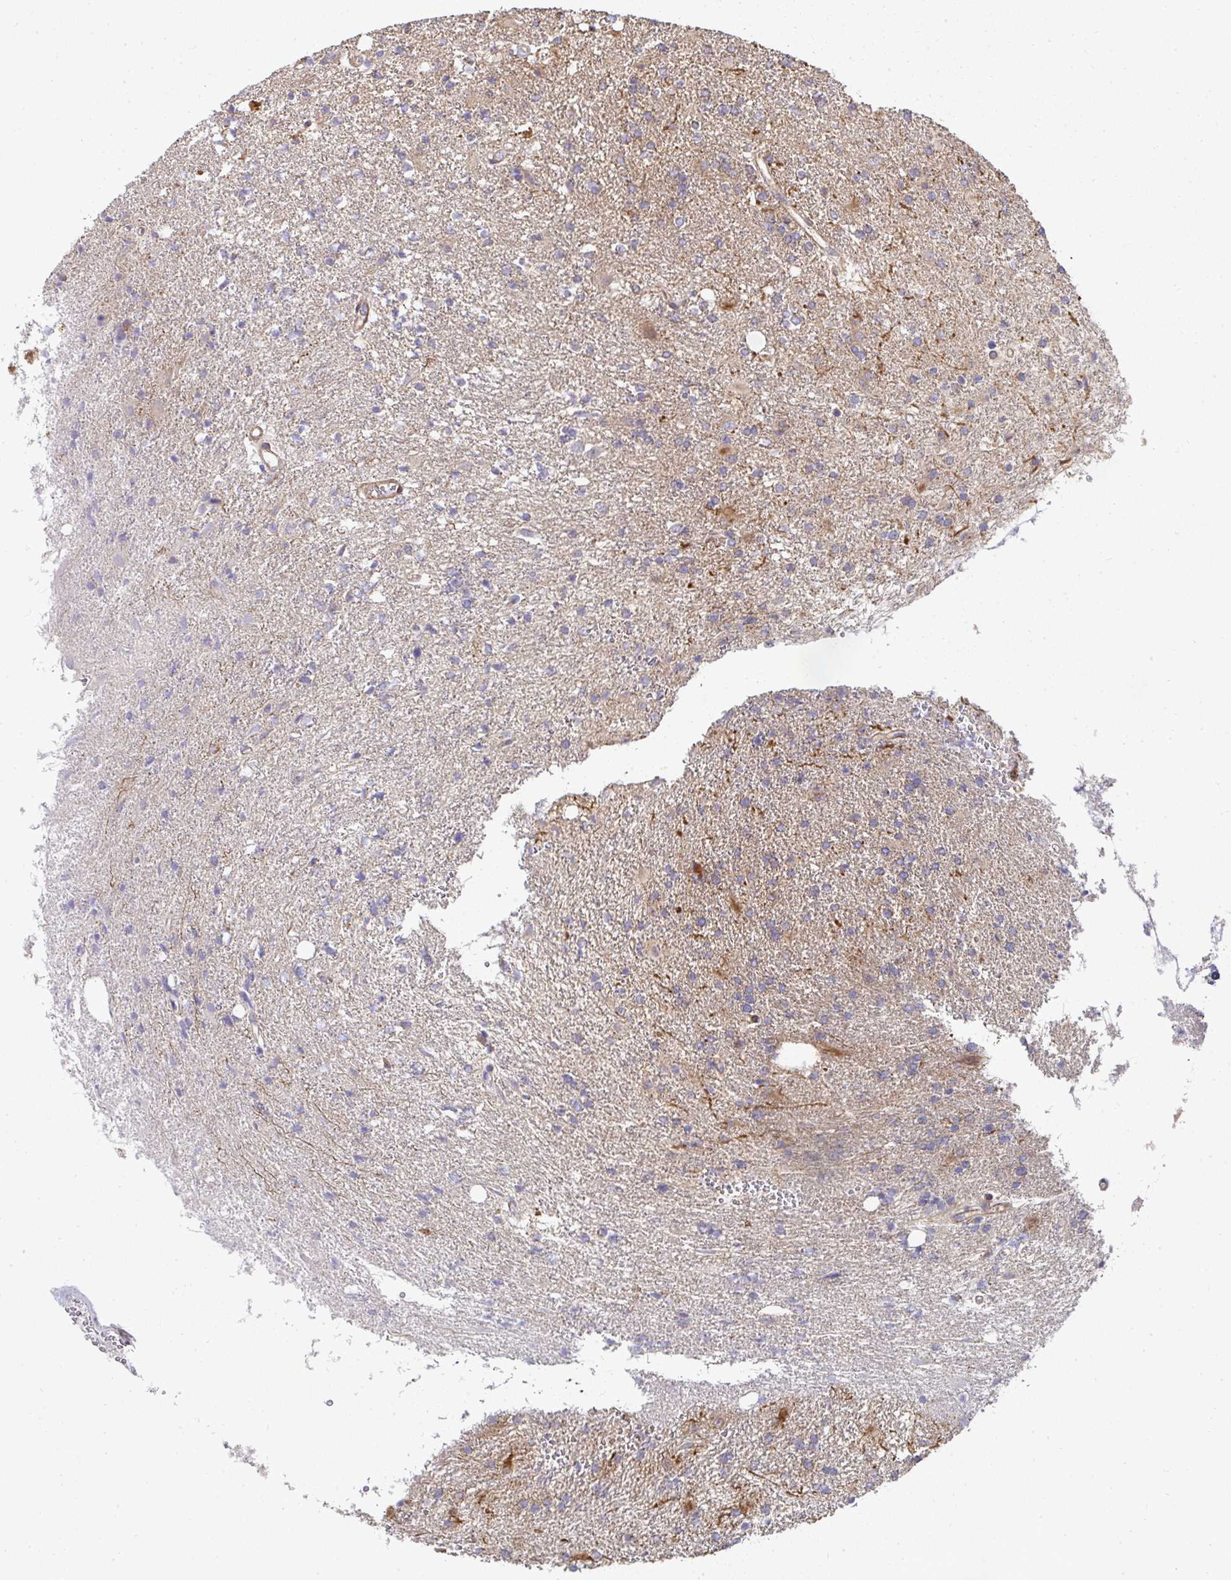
{"staining": {"intensity": "weak", "quantity": "<25%", "location": "cytoplasmic/membranous"}, "tissue": "glioma", "cell_type": "Tumor cells", "image_type": "cancer", "snomed": [{"axis": "morphology", "description": "Glioma, malignant, High grade"}, {"axis": "topography", "description": "Brain"}], "caption": "Immunohistochemistry (IHC) of human malignant glioma (high-grade) reveals no staining in tumor cells.", "gene": "AGTPBP1", "patient": {"sex": "male", "age": 56}}